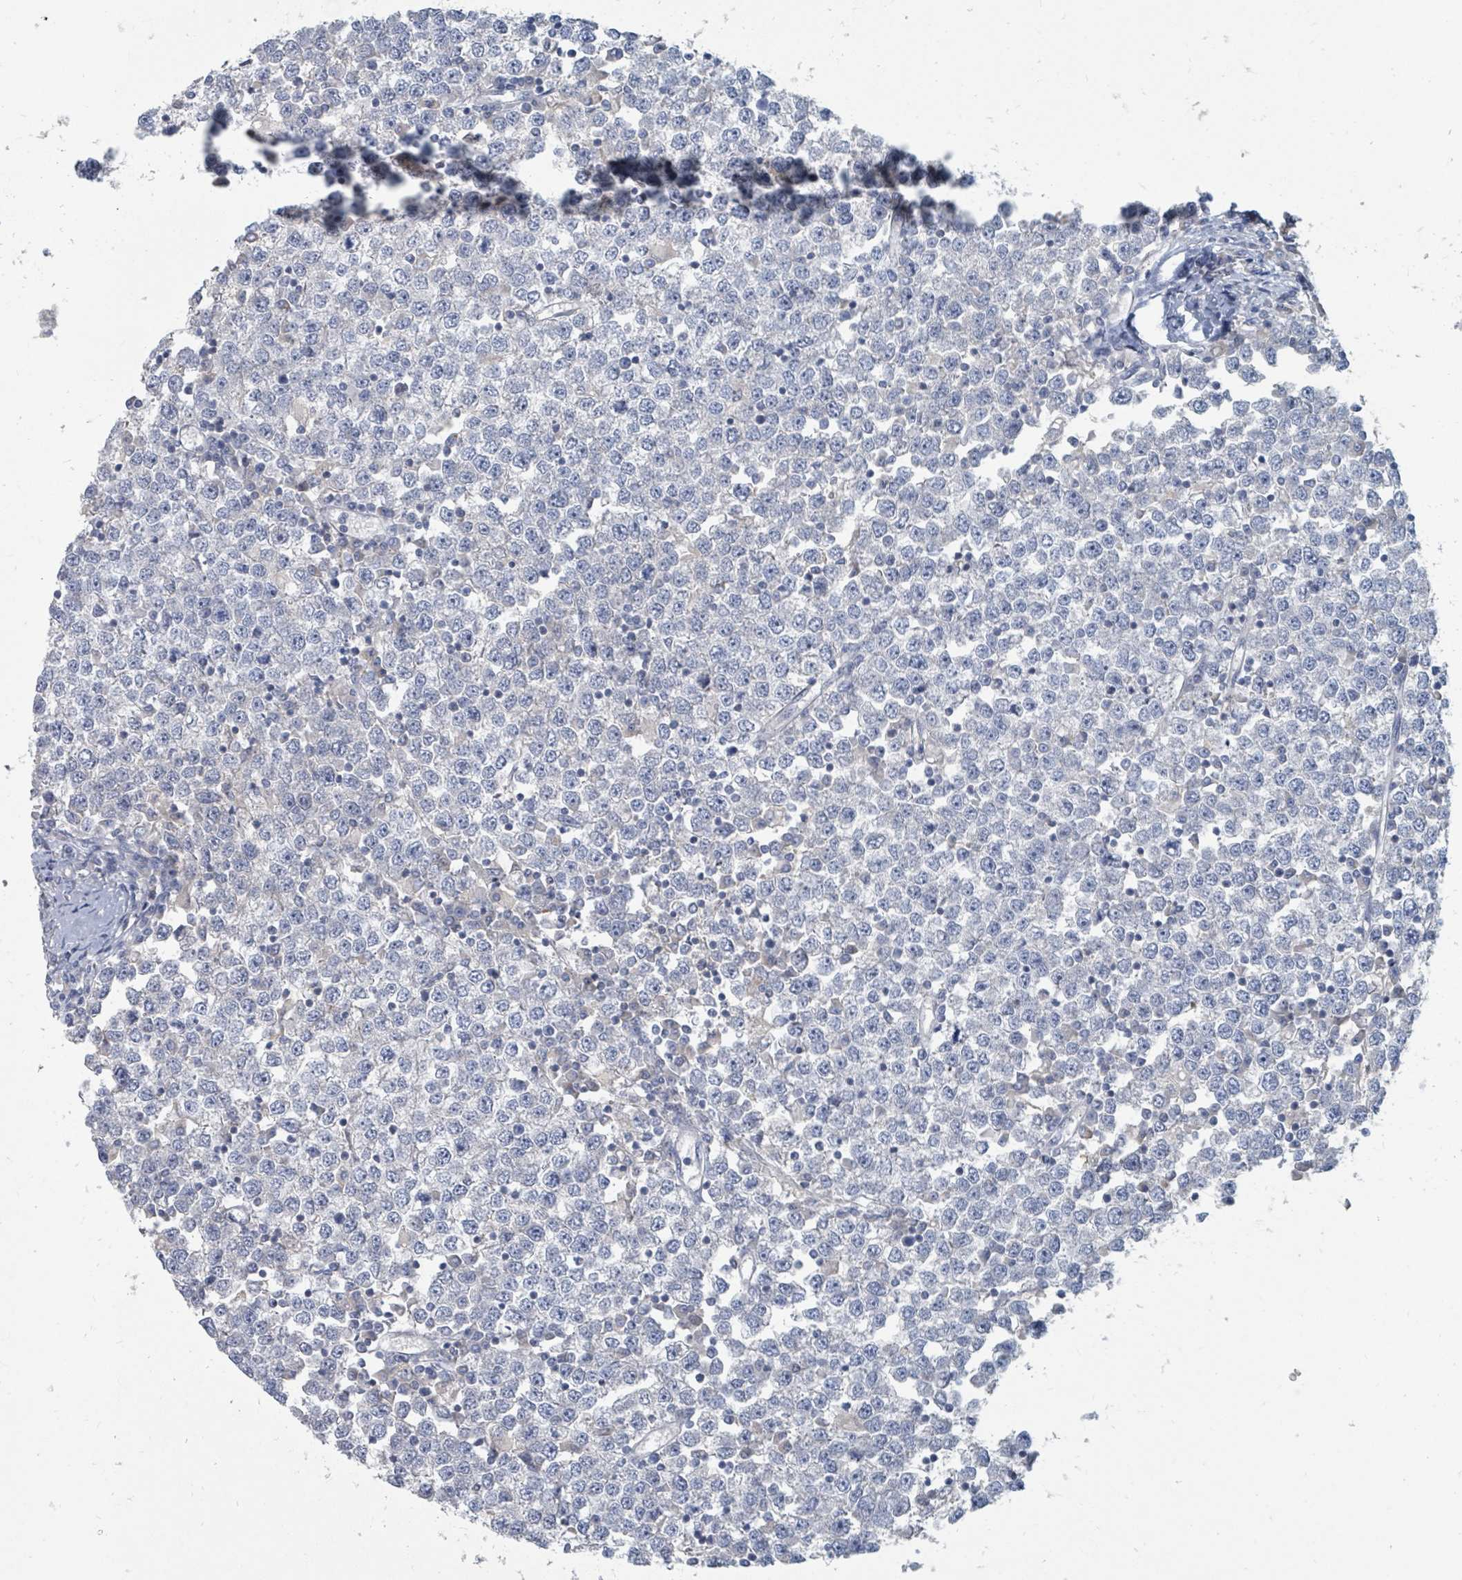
{"staining": {"intensity": "negative", "quantity": "none", "location": "none"}, "tissue": "testis cancer", "cell_type": "Tumor cells", "image_type": "cancer", "snomed": [{"axis": "morphology", "description": "Seminoma, NOS"}, {"axis": "topography", "description": "Testis"}], "caption": "A histopathology image of human testis cancer (seminoma) is negative for staining in tumor cells. (DAB (3,3'-diaminobenzidine) immunohistochemistry (IHC) with hematoxylin counter stain).", "gene": "ARGFX", "patient": {"sex": "male", "age": 65}}